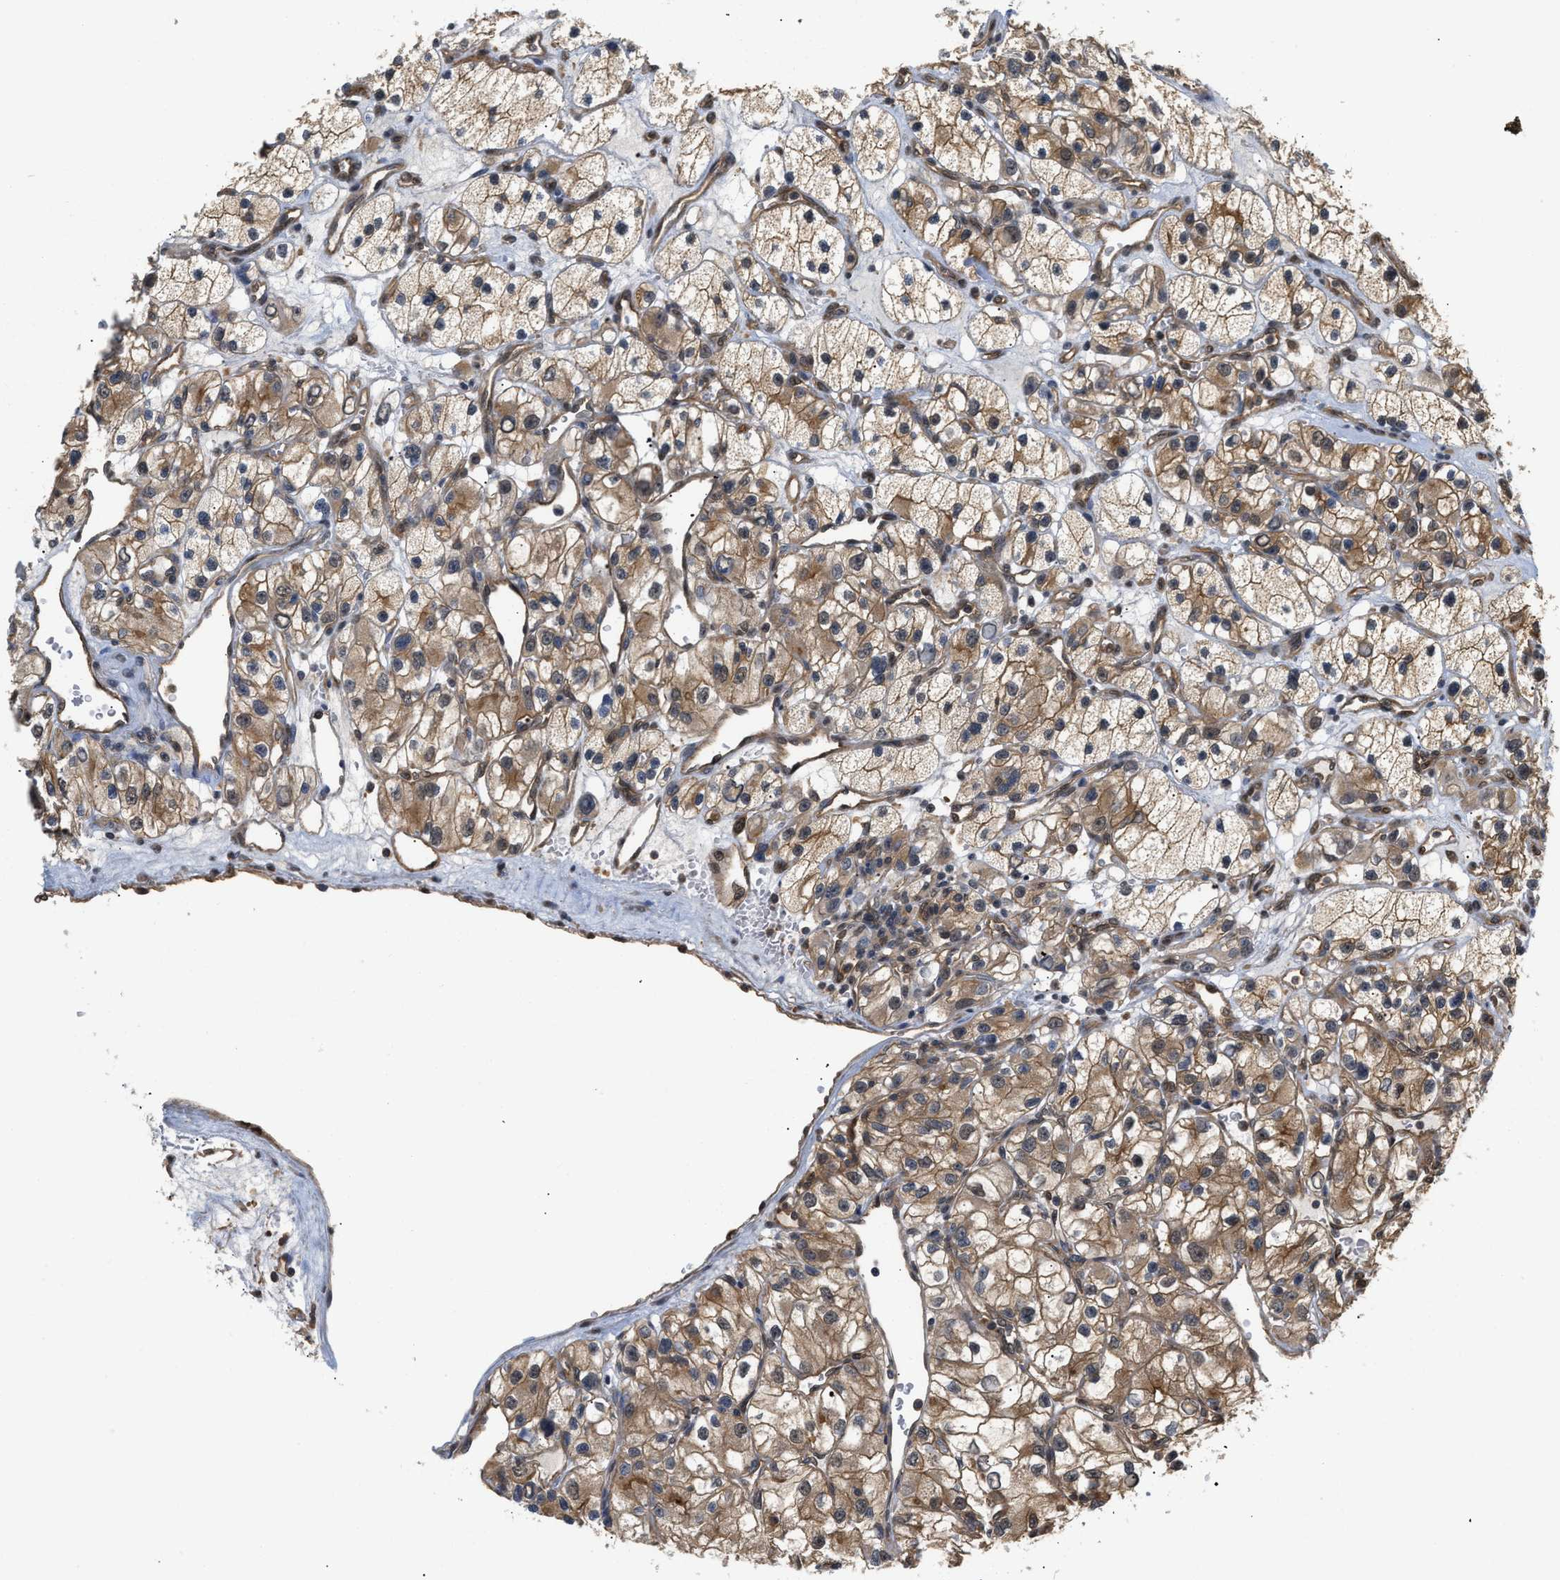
{"staining": {"intensity": "moderate", "quantity": ">75%", "location": "cytoplasmic/membranous"}, "tissue": "renal cancer", "cell_type": "Tumor cells", "image_type": "cancer", "snomed": [{"axis": "morphology", "description": "Adenocarcinoma, NOS"}, {"axis": "topography", "description": "Kidney"}], "caption": "Protein analysis of renal cancer (adenocarcinoma) tissue displays moderate cytoplasmic/membranous expression in approximately >75% of tumor cells.", "gene": "SCAI", "patient": {"sex": "female", "age": 57}}